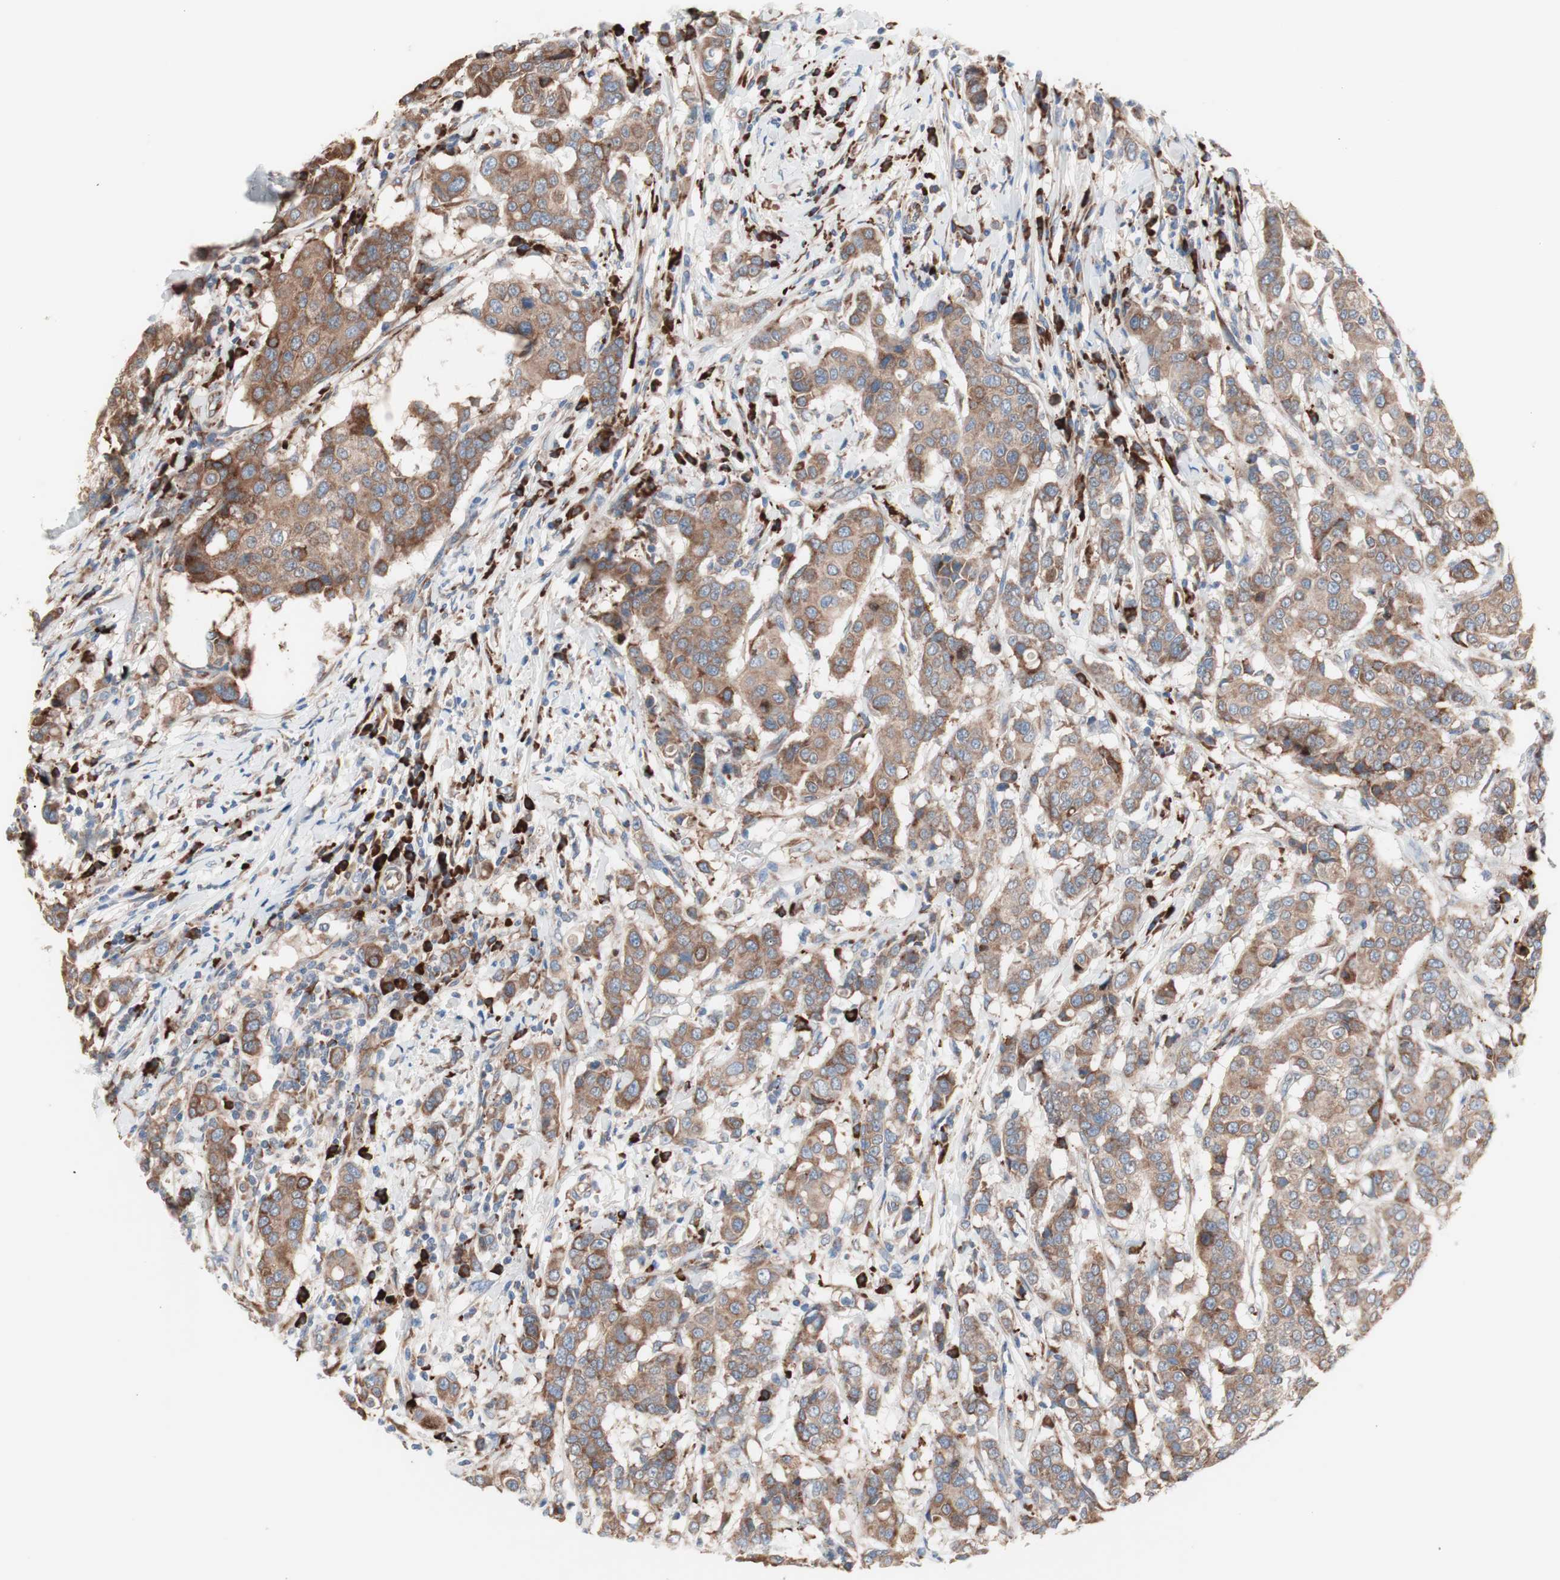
{"staining": {"intensity": "moderate", "quantity": ">75%", "location": "cytoplasmic/membranous"}, "tissue": "breast cancer", "cell_type": "Tumor cells", "image_type": "cancer", "snomed": [{"axis": "morphology", "description": "Duct carcinoma"}, {"axis": "topography", "description": "Breast"}], "caption": "A medium amount of moderate cytoplasmic/membranous staining is present in approximately >75% of tumor cells in breast cancer tissue. (brown staining indicates protein expression, while blue staining denotes nuclei).", "gene": "SLC27A4", "patient": {"sex": "female", "age": 27}}